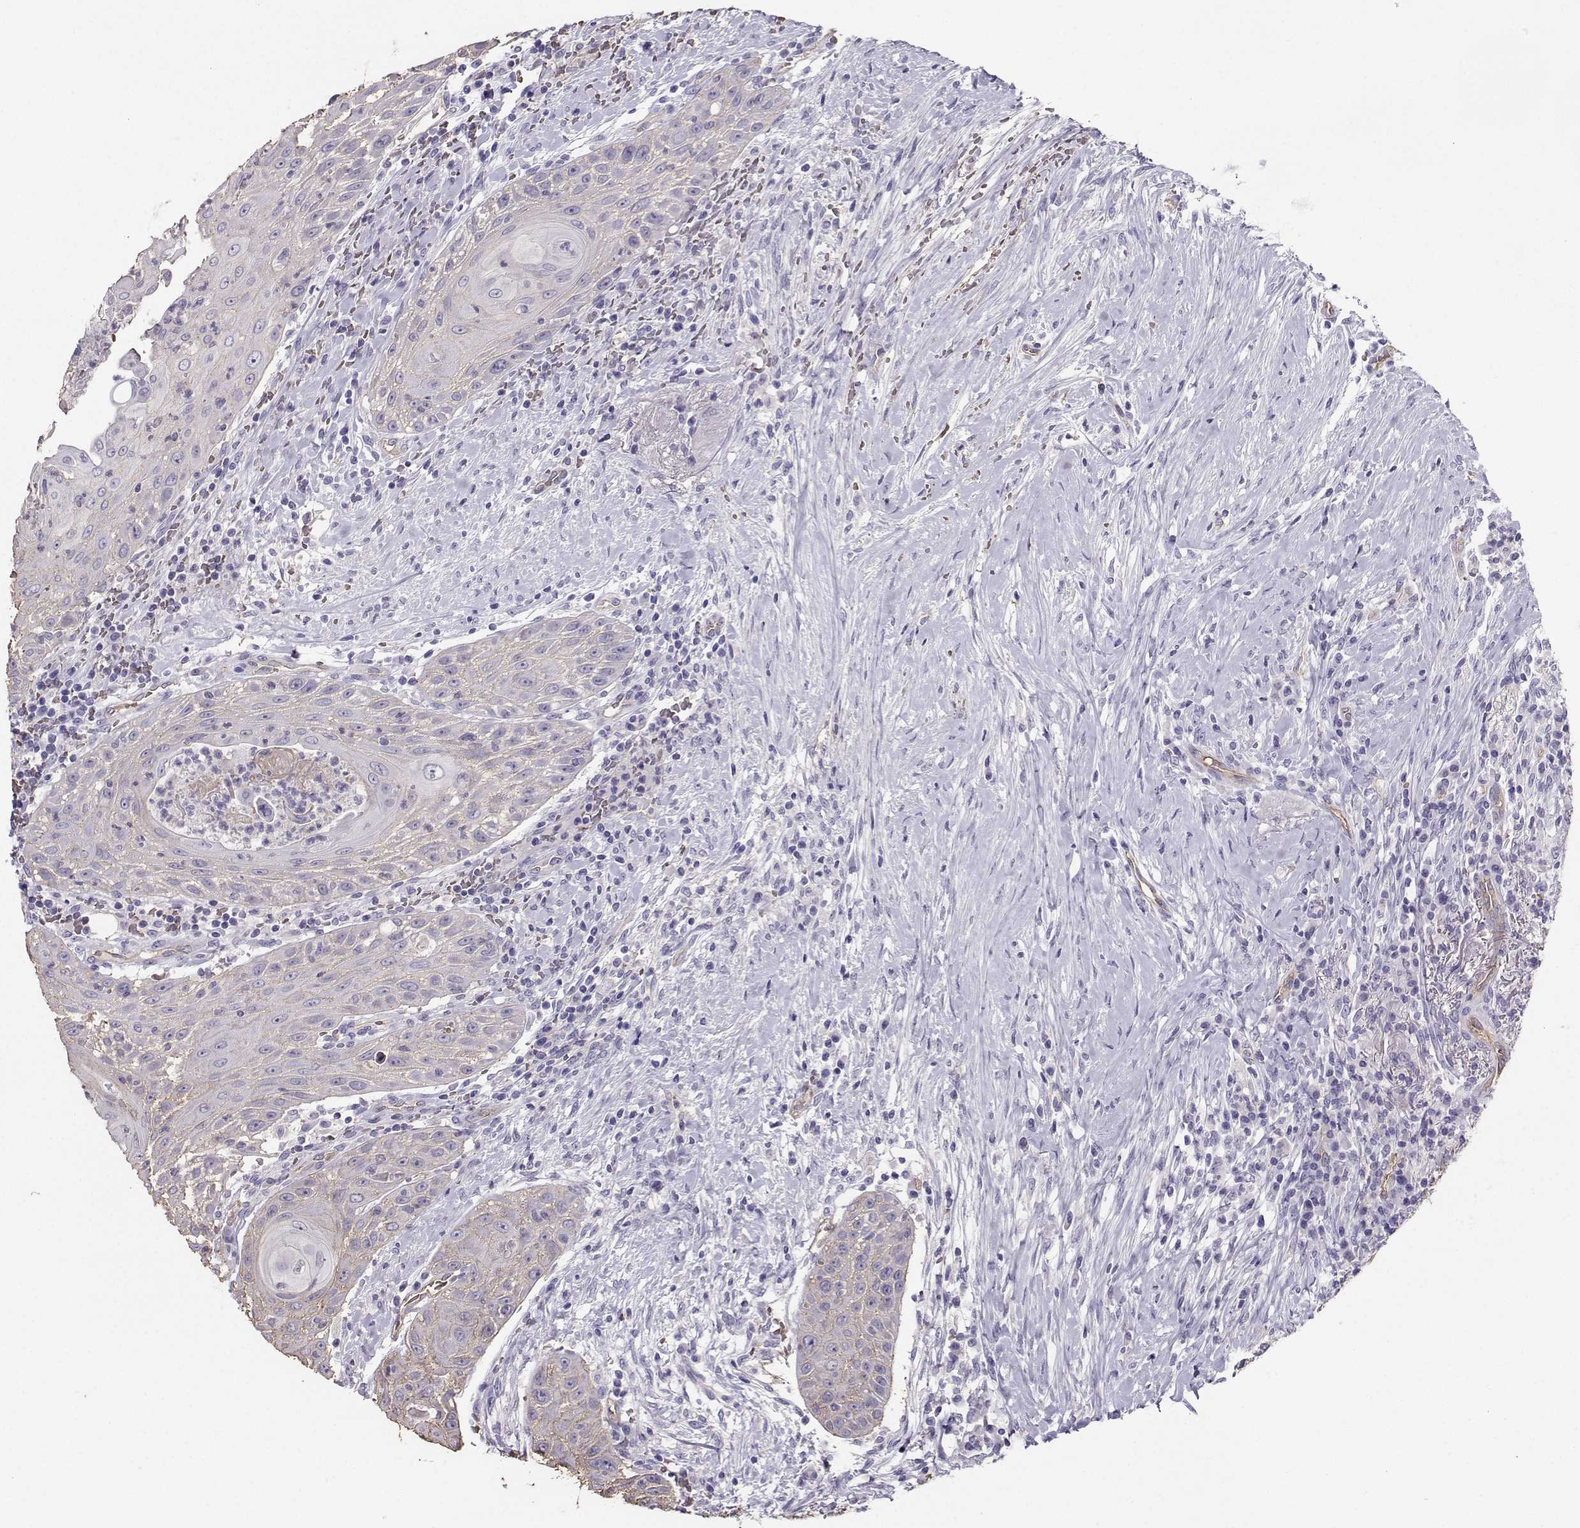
{"staining": {"intensity": "weak", "quantity": ">75%", "location": "cytoplasmic/membranous"}, "tissue": "head and neck cancer", "cell_type": "Tumor cells", "image_type": "cancer", "snomed": [{"axis": "morphology", "description": "Squamous cell carcinoma, NOS"}, {"axis": "topography", "description": "Head-Neck"}], "caption": "Human squamous cell carcinoma (head and neck) stained for a protein (brown) reveals weak cytoplasmic/membranous positive positivity in about >75% of tumor cells.", "gene": "CLUL1", "patient": {"sex": "male", "age": 69}}